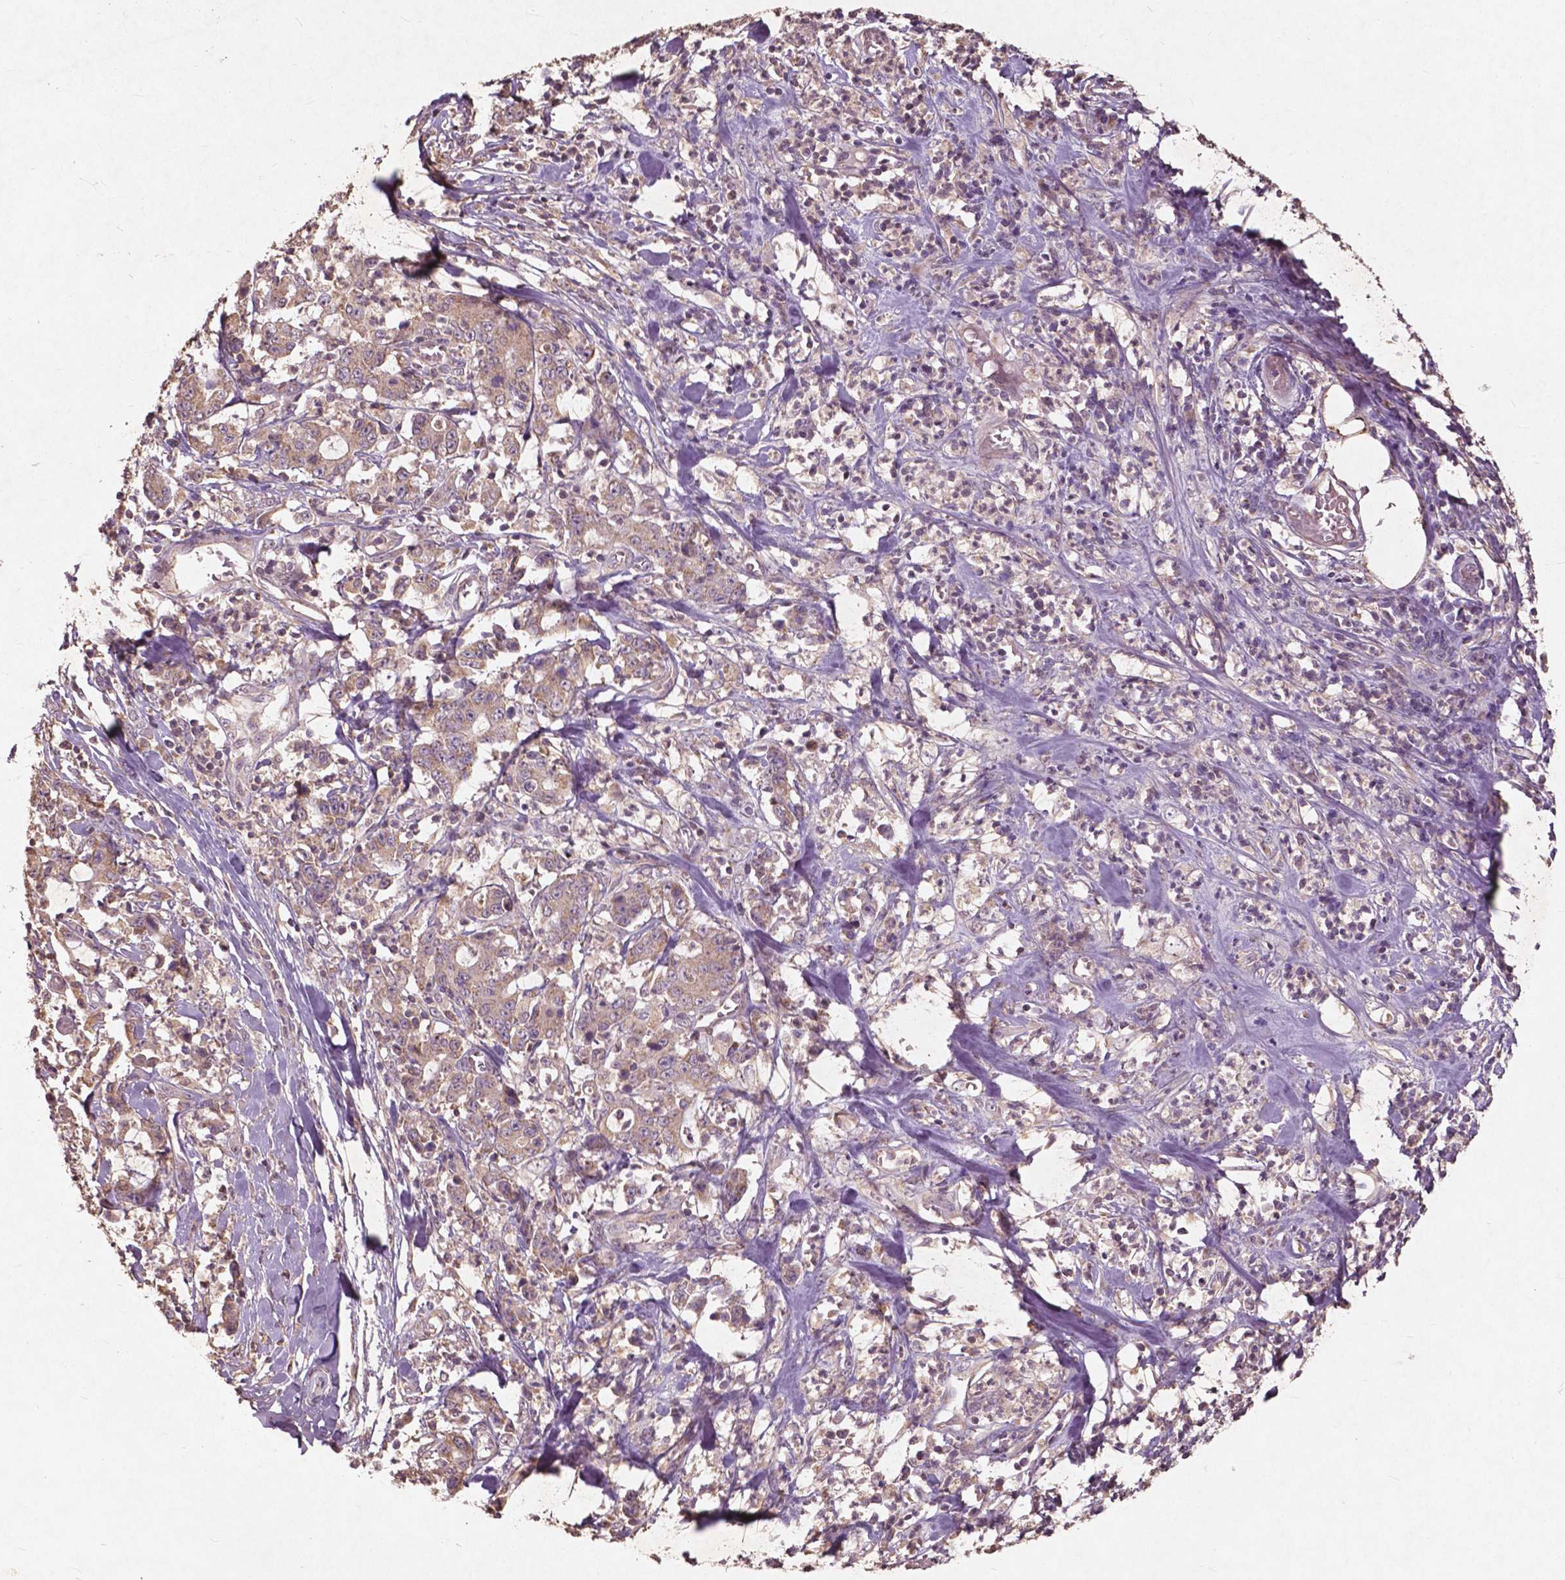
{"staining": {"intensity": "moderate", "quantity": ">75%", "location": "cytoplasmic/membranous"}, "tissue": "stomach cancer", "cell_type": "Tumor cells", "image_type": "cancer", "snomed": [{"axis": "morphology", "description": "Adenocarcinoma, NOS"}, {"axis": "topography", "description": "Stomach, upper"}], "caption": "Moderate cytoplasmic/membranous protein staining is seen in approximately >75% of tumor cells in stomach cancer (adenocarcinoma). The protein of interest is stained brown, and the nuclei are stained in blue (DAB (3,3'-diaminobenzidine) IHC with brightfield microscopy, high magnification).", "gene": "ST6GALNAC5", "patient": {"sex": "male", "age": 68}}